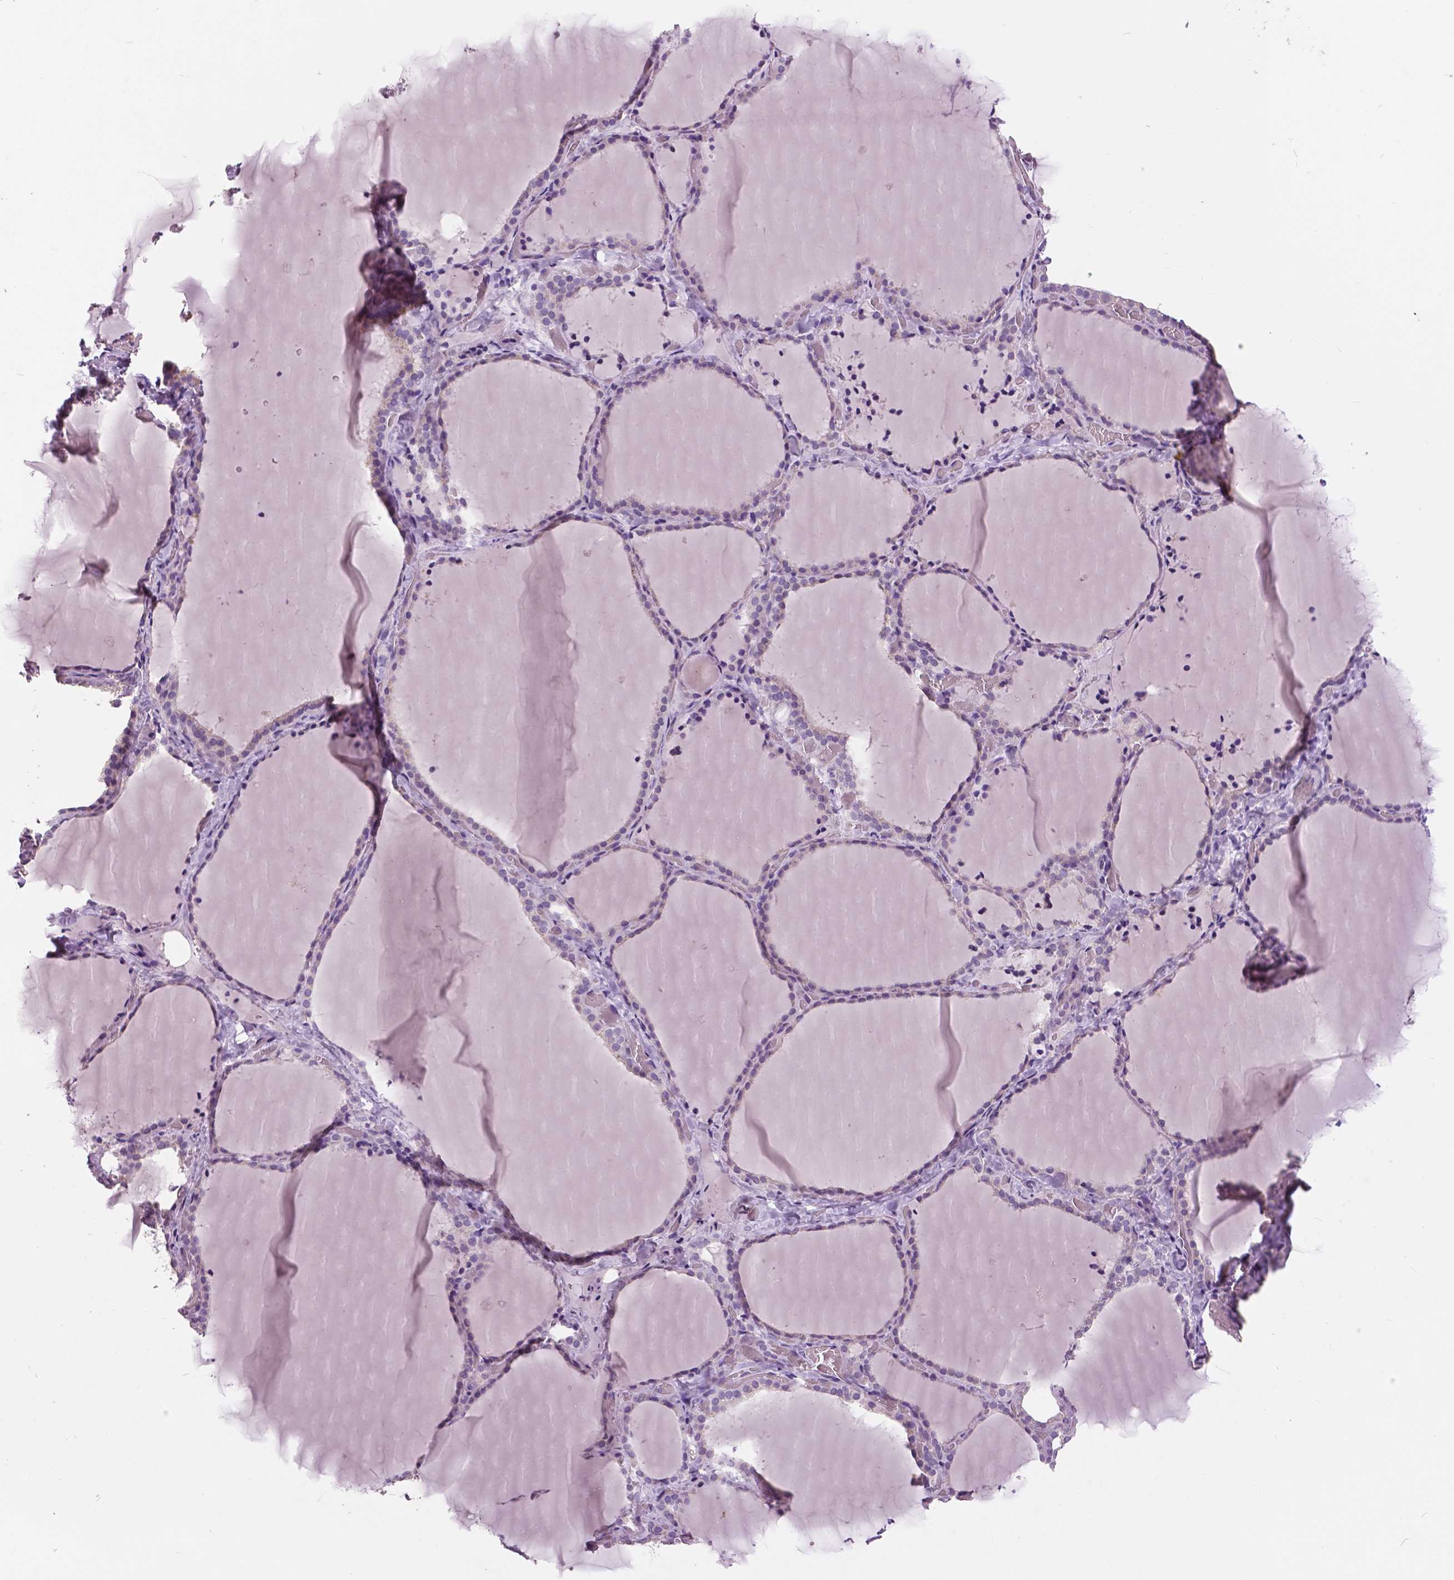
{"staining": {"intensity": "negative", "quantity": "none", "location": "none"}, "tissue": "thyroid gland", "cell_type": "Glandular cells", "image_type": "normal", "snomed": [{"axis": "morphology", "description": "Normal tissue, NOS"}, {"axis": "topography", "description": "Thyroid gland"}], "caption": "The photomicrograph reveals no staining of glandular cells in benign thyroid gland. The staining was performed using DAB (3,3'-diaminobenzidine) to visualize the protein expression in brown, while the nuclei were stained in blue with hematoxylin (Magnification: 20x).", "gene": "GRIN2A", "patient": {"sex": "female", "age": 22}}